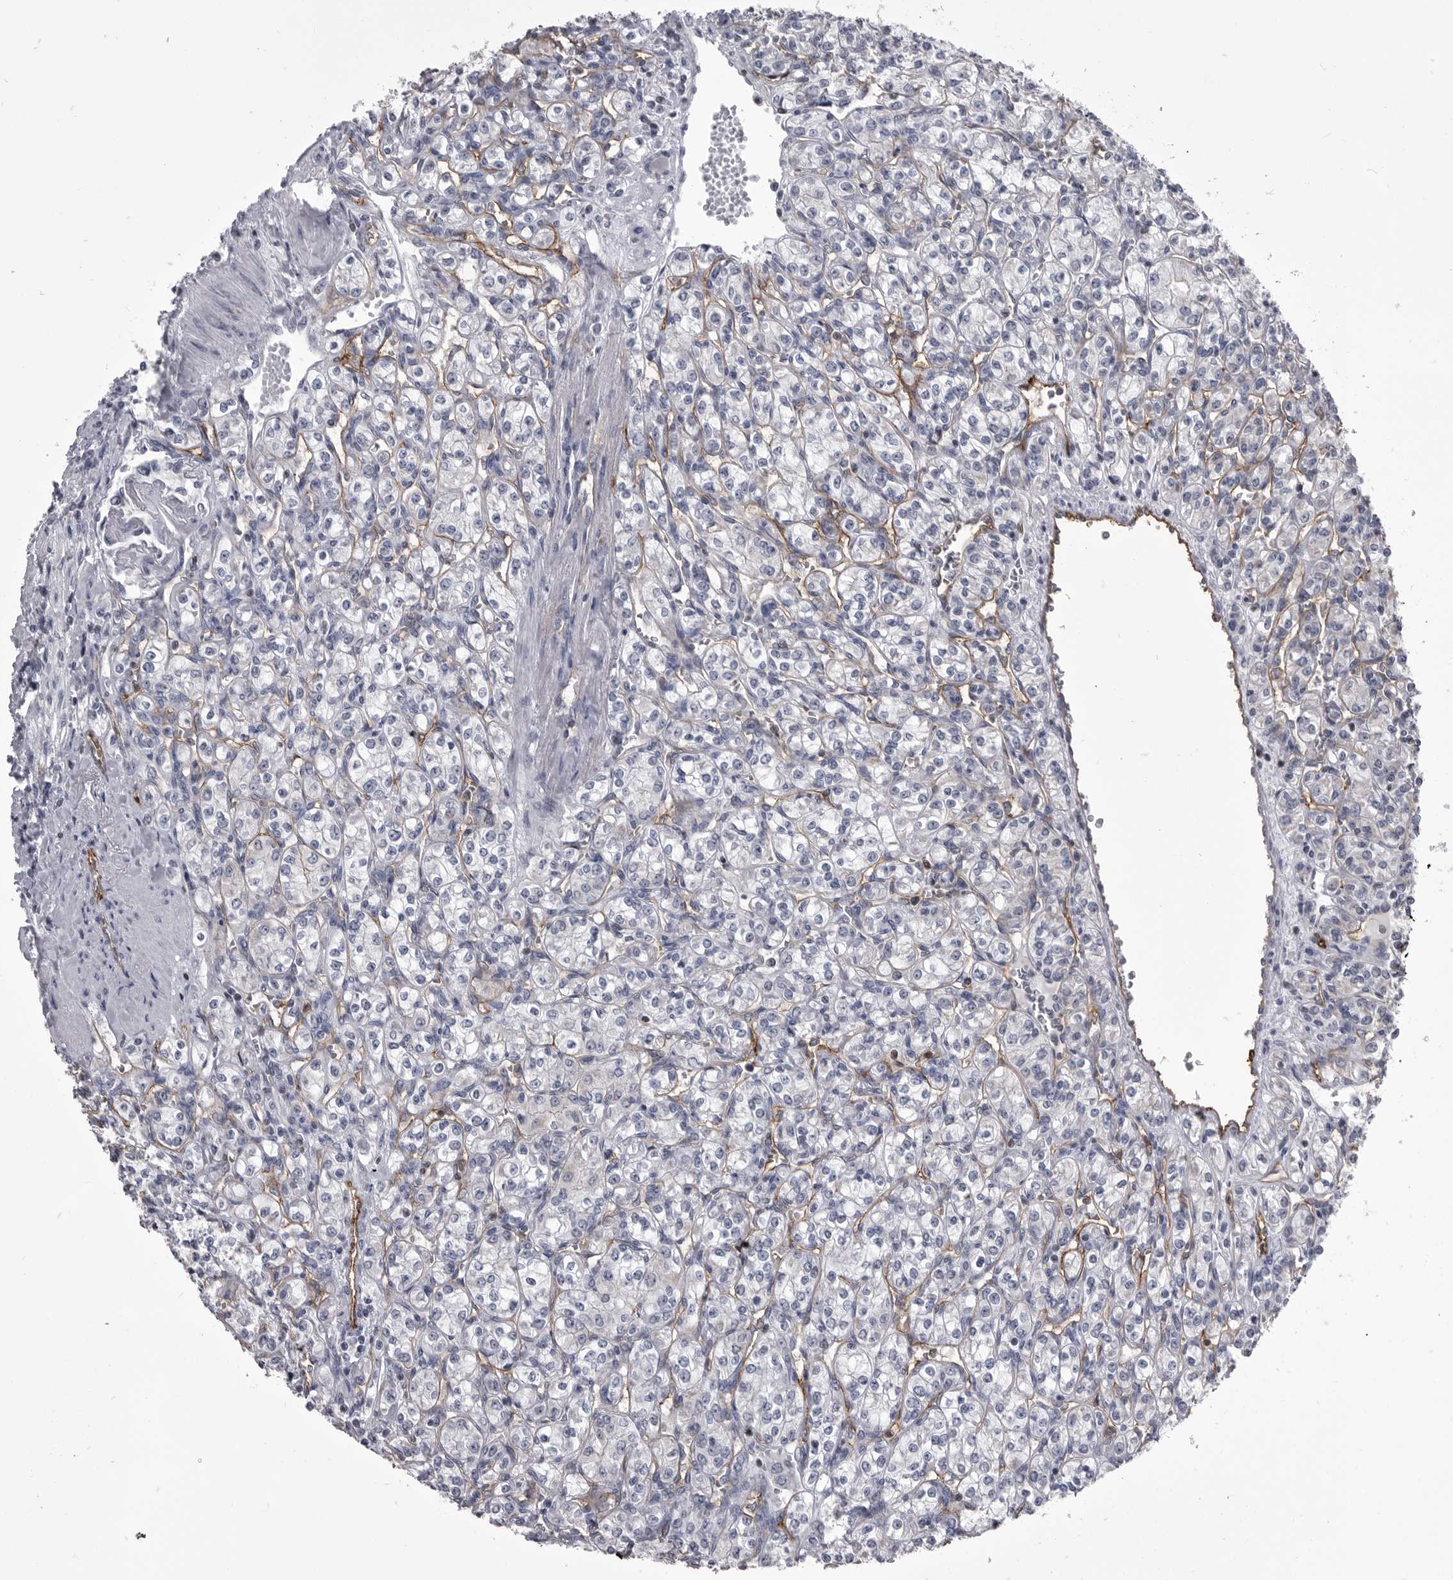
{"staining": {"intensity": "negative", "quantity": "none", "location": "none"}, "tissue": "renal cancer", "cell_type": "Tumor cells", "image_type": "cancer", "snomed": [{"axis": "morphology", "description": "Adenocarcinoma, NOS"}, {"axis": "topography", "description": "Kidney"}], "caption": "A histopathology image of renal cancer (adenocarcinoma) stained for a protein displays no brown staining in tumor cells.", "gene": "OPLAH", "patient": {"sex": "male", "age": 77}}